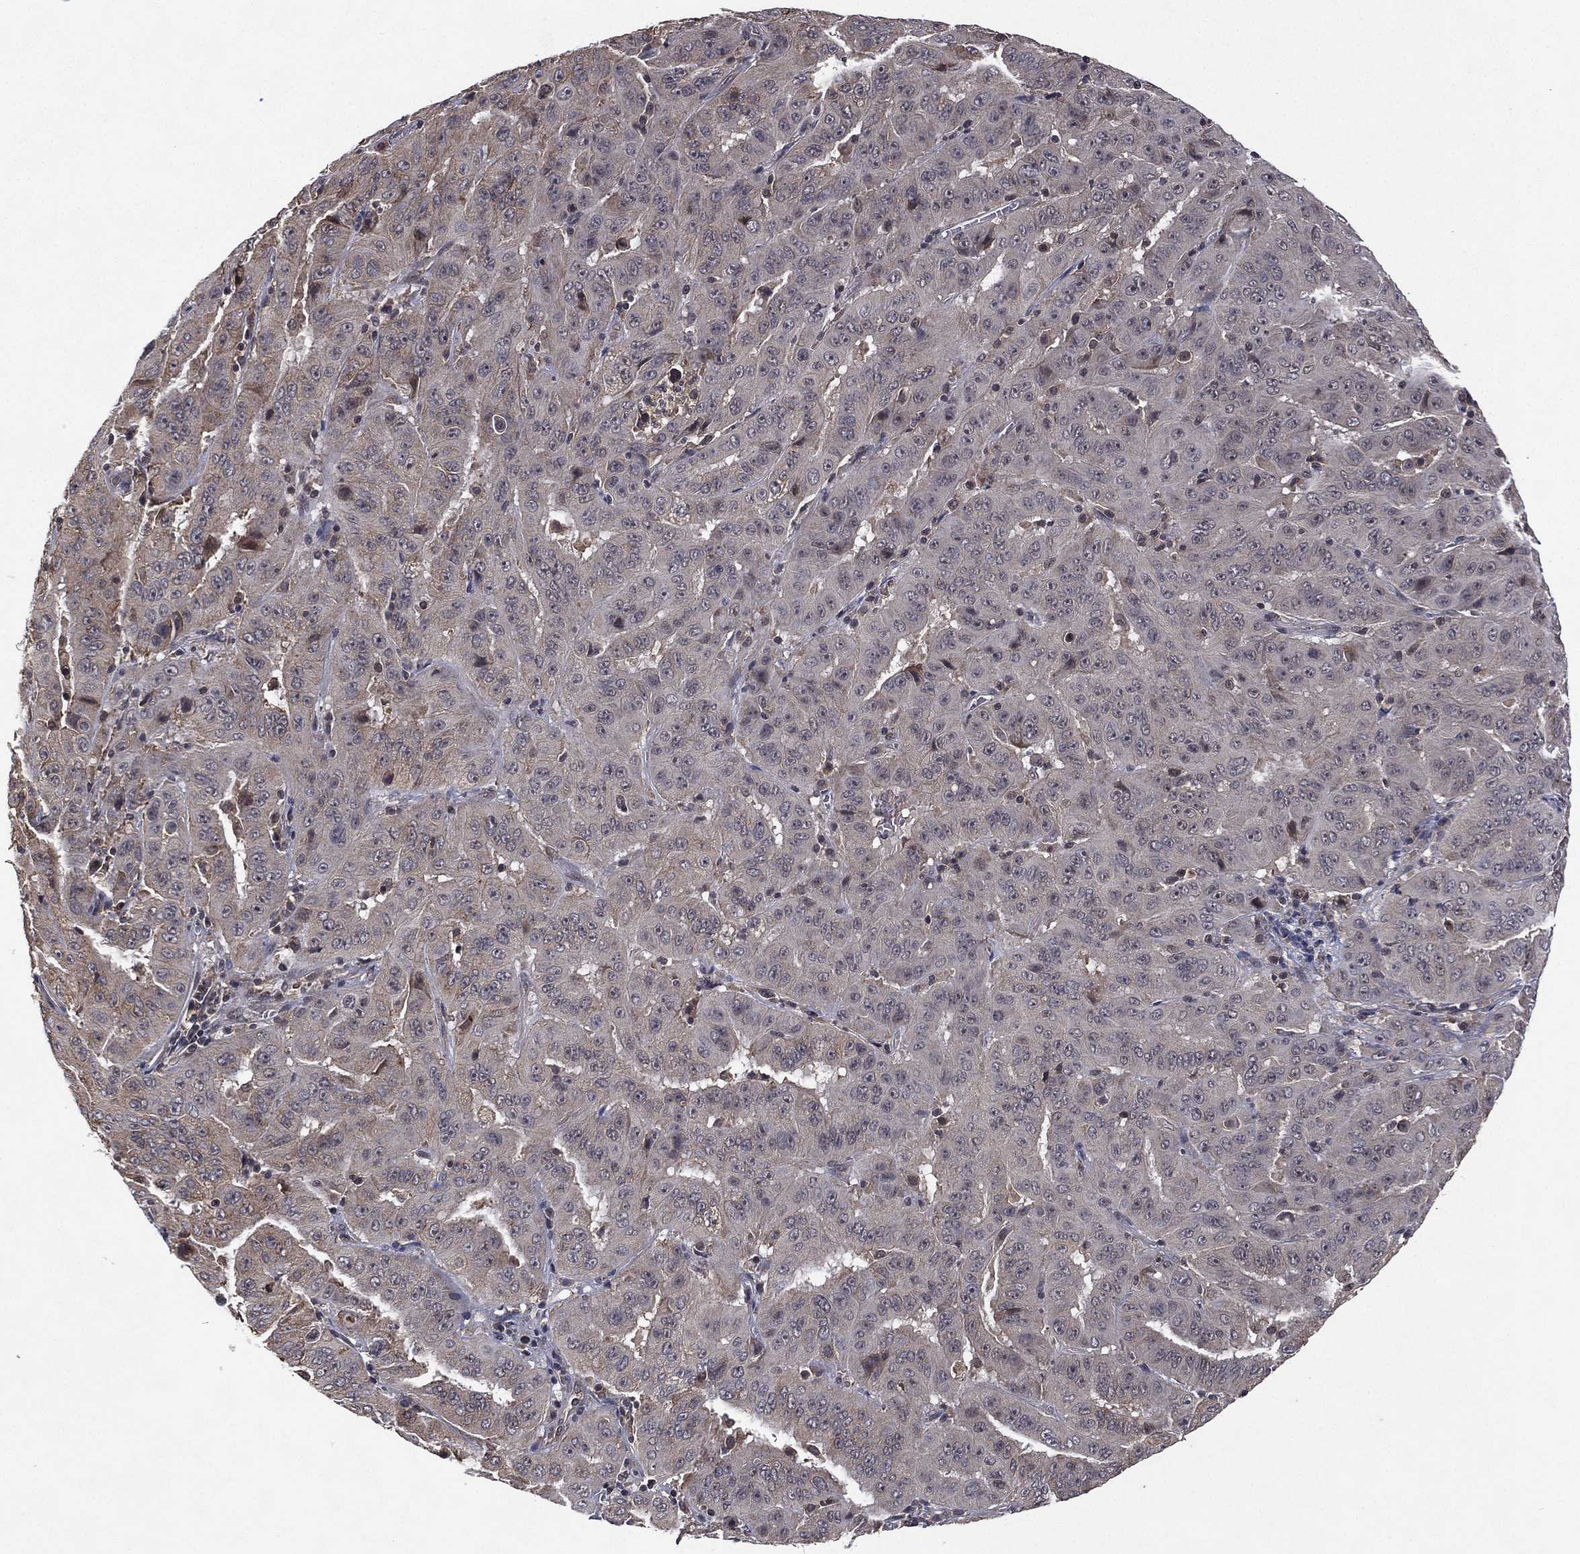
{"staining": {"intensity": "negative", "quantity": "none", "location": "none"}, "tissue": "pancreatic cancer", "cell_type": "Tumor cells", "image_type": "cancer", "snomed": [{"axis": "morphology", "description": "Adenocarcinoma, NOS"}, {"axis": "topography", "description": "Pancreas"}], "caption": "DAB immunohistochemical staining of pancreatic cancer displays no significant positivity in tumor cells.", "gene": "ATG4B", "patient": {"sex": "male", "age": 63}}